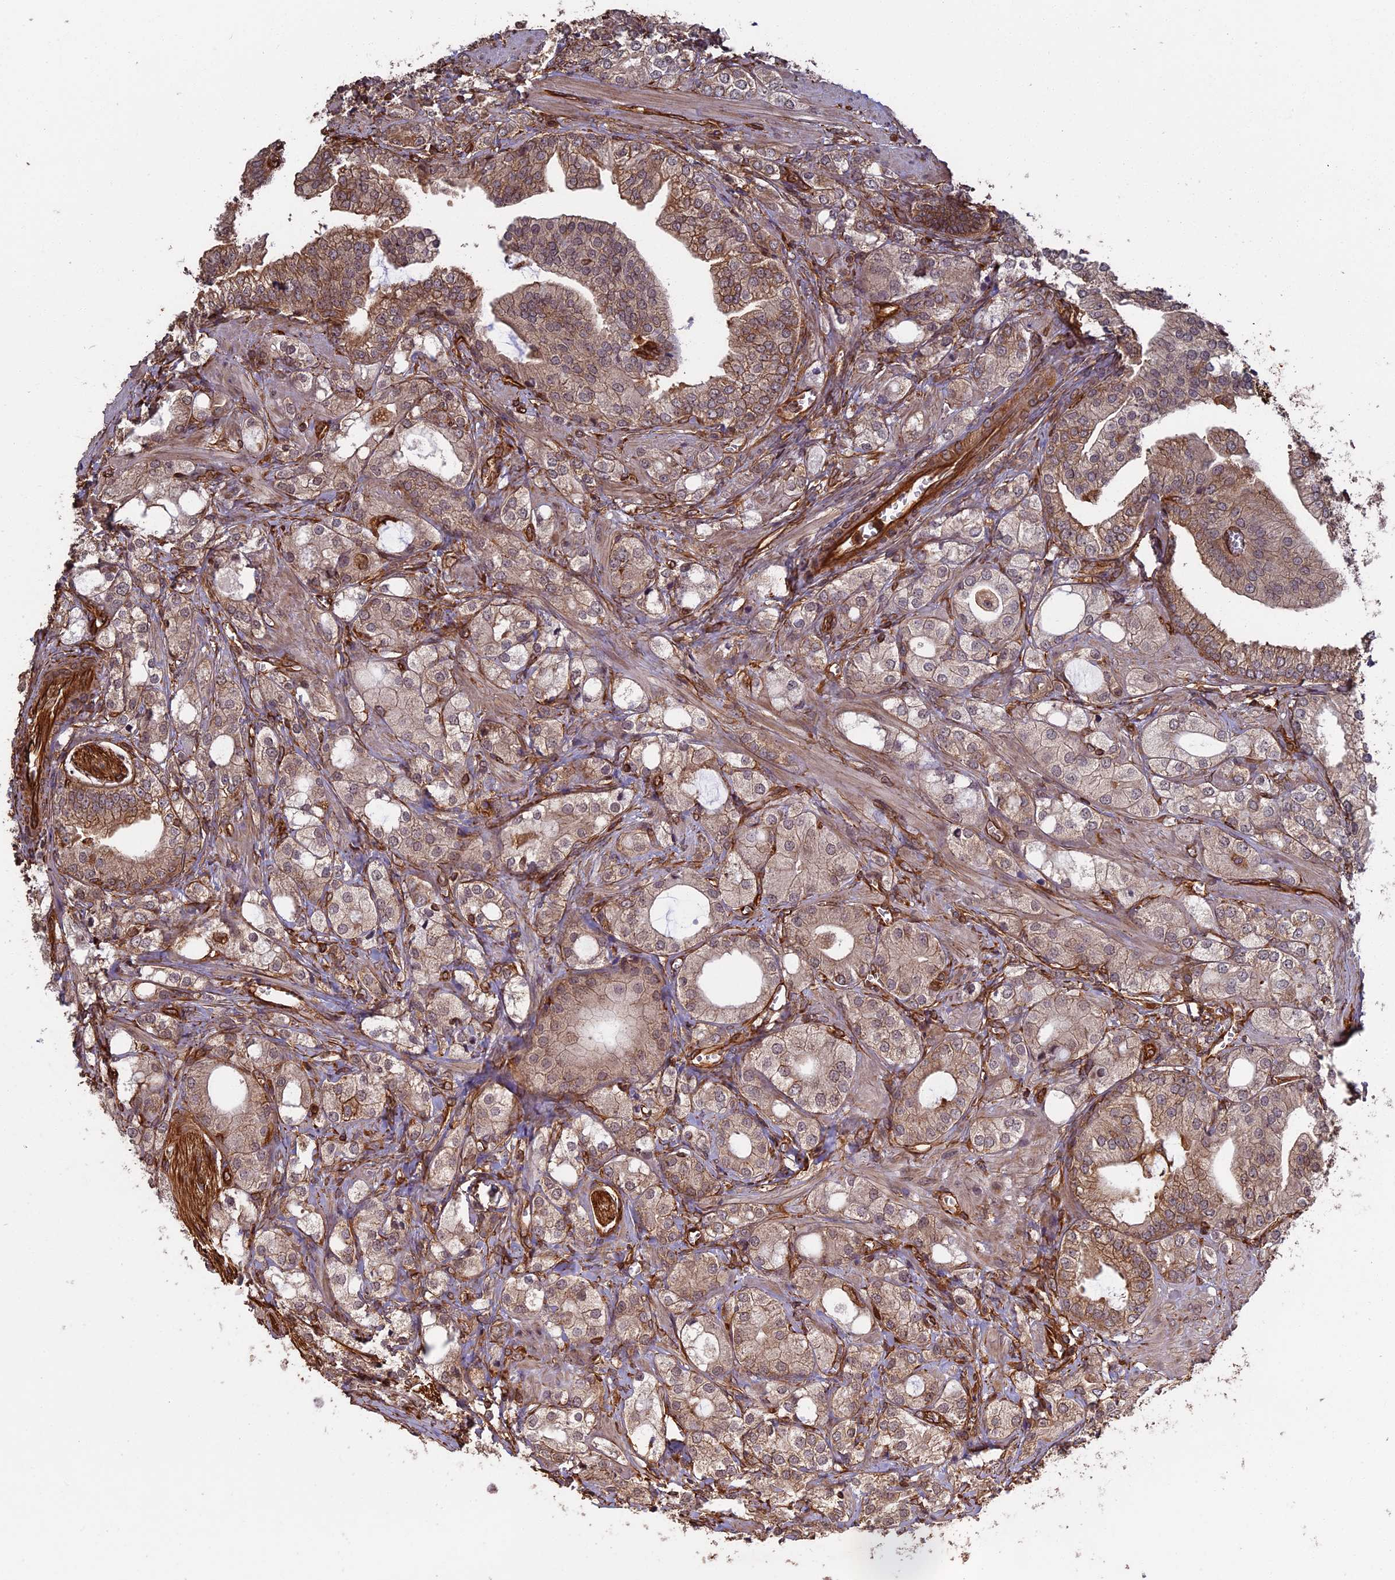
{"staining": {"intensity": "moderate", "quantity": "25%-75%", "location": "cytoplasmic/membranous"}, "tissue": "prostate cancer", "cell_type": "Tumor cells", "image_type": "cancer", "snomed": [{"axis": "morphology", "description": "Adenocarcinoma, High grade"}, {"axis": "topography", "description": "Prostate"}], "caption": "A medium amount of moderate cytoplasmic/membranous expression is identified in about 25%-75% of tumor cells in prostate adenocarcinoma (high-grade) tissue.", "gene": "CCDC124", "patient": {"sex": "male", "age": 50}}